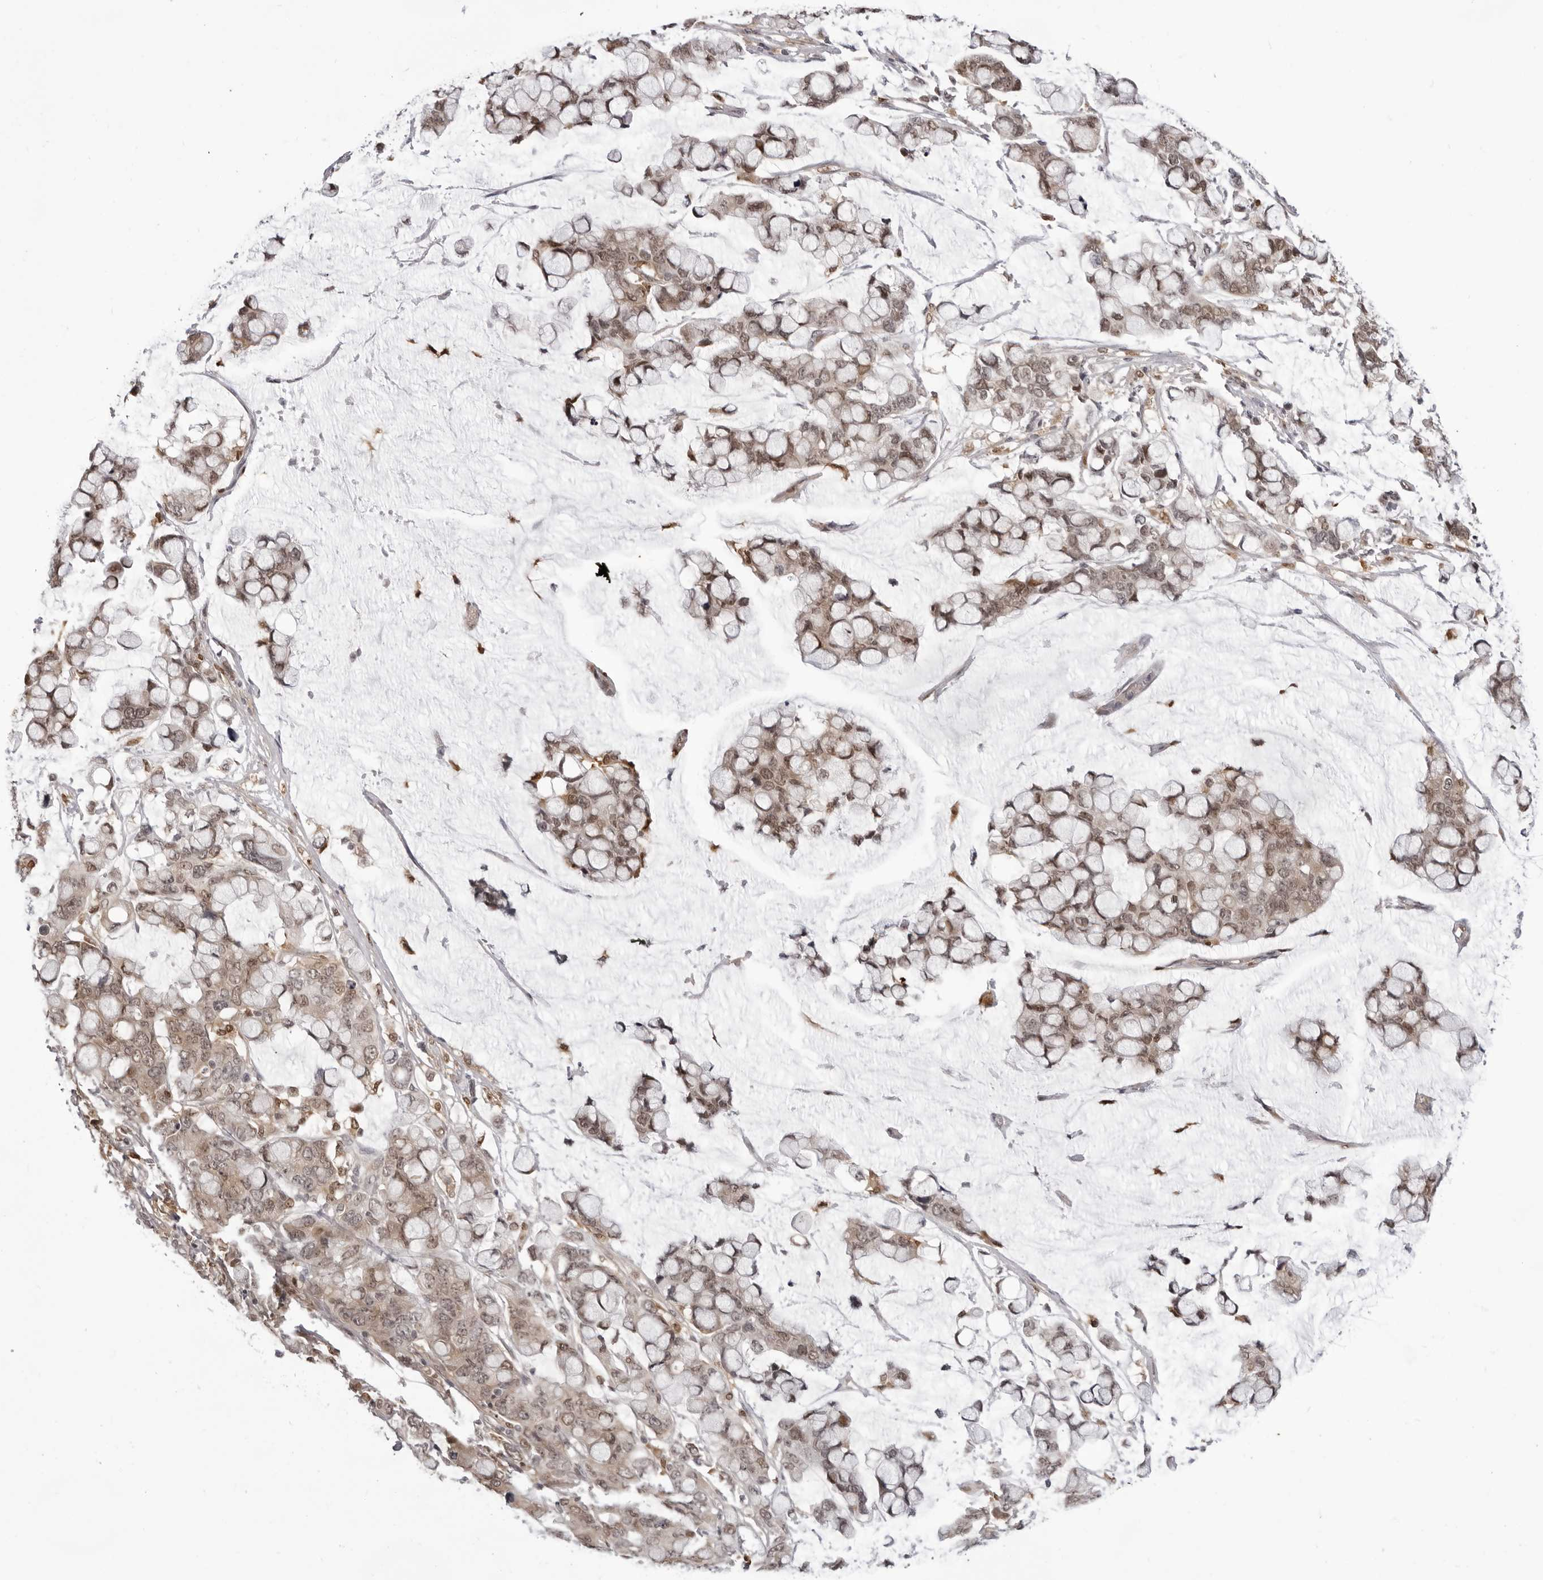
{"staining": {"intensity": "moderate", "quantity": "25%-75%", "location": "nuclear"}, "tissue": "stomach cancer", "cell_type": "Tumor cells", "image_type": "cancer", "snomed": [{"axis": "morphology", "description": "Adenocarcinoma, NOS"}, {"axis": "topography", "description": "Stomach, lower"}], "caption": "The histopathology image demonstrates immunohistochemical staining of stomach cancer. There is moderate nuclear expression is appreciated in about 25%-75% of tumor cells. The staining was performed using DAB to visualize the protein expression in brown, while the nuclei were stained in blue with hematoxylin (Magnification: 20x).", "gene": "SRGAP2", "patient": {"sex": "male", "age": 84}}